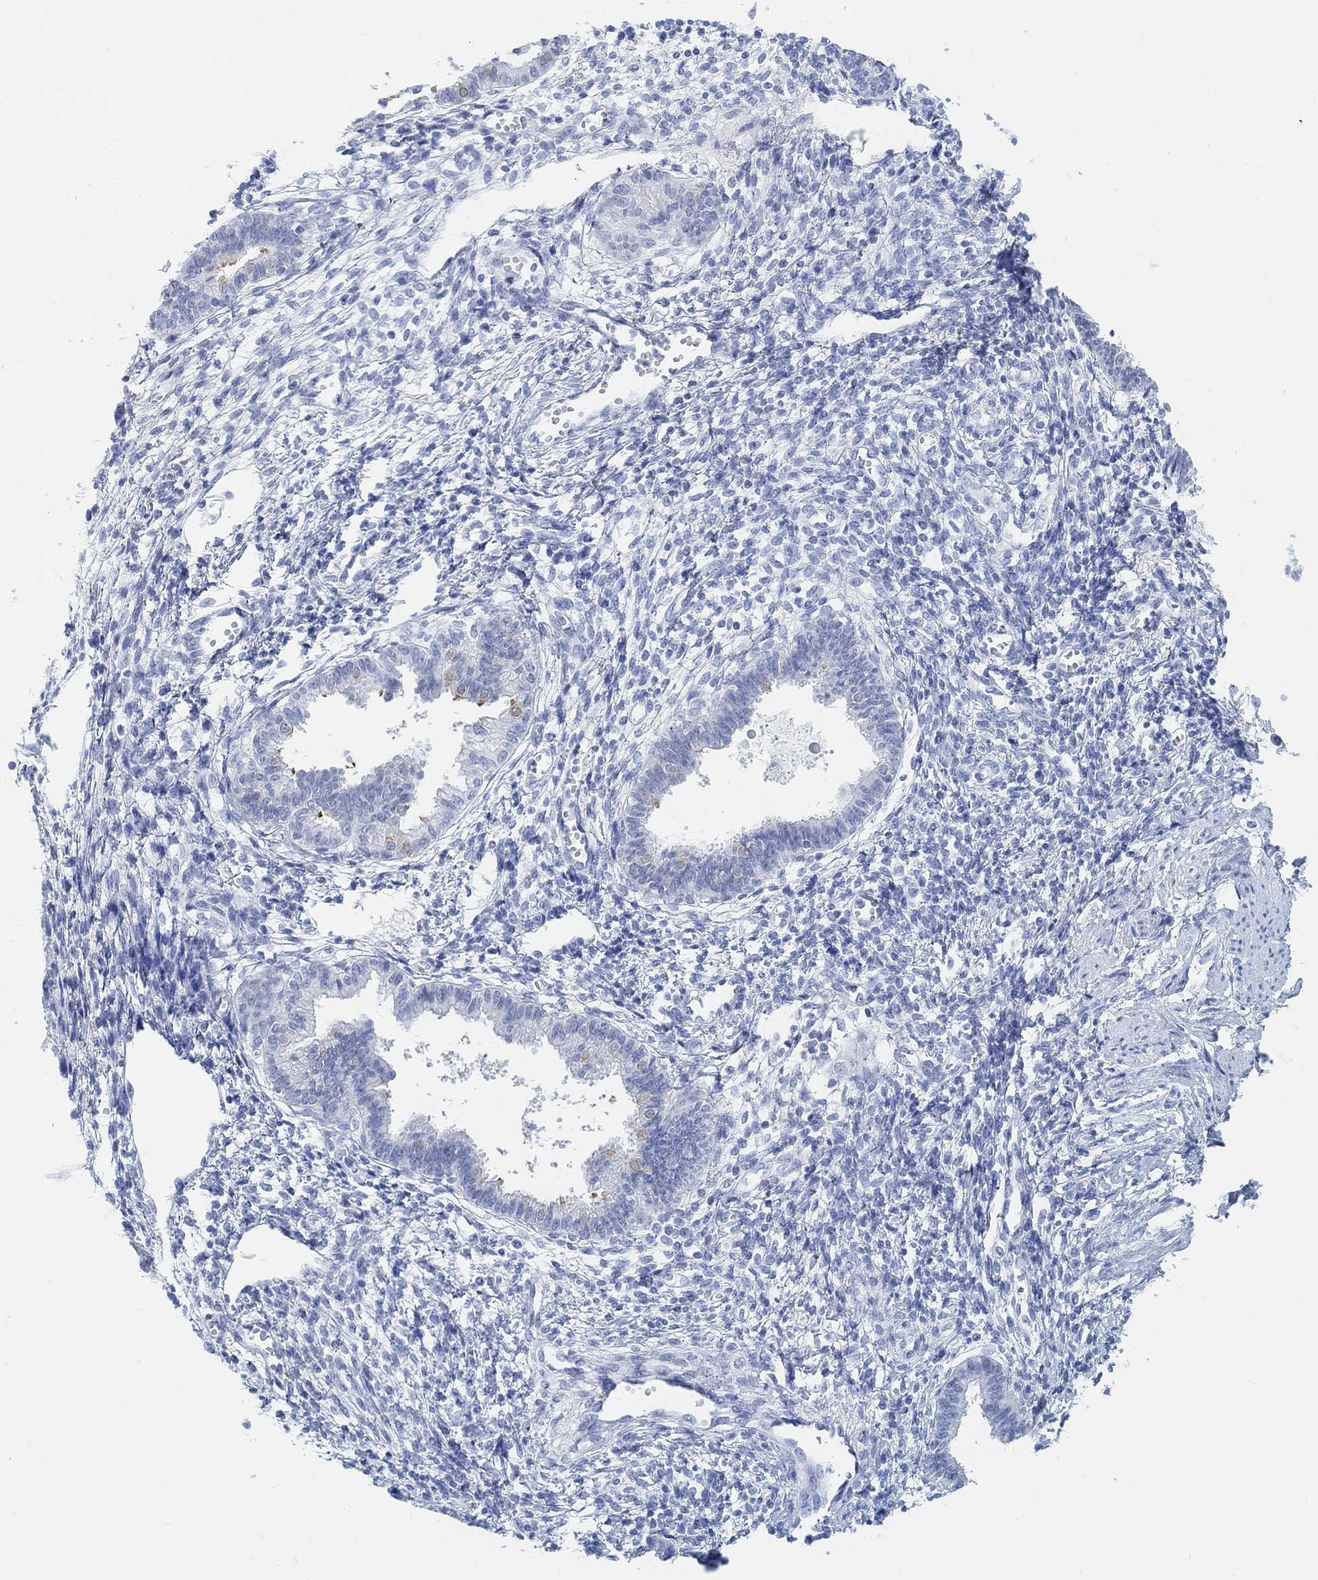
{"staining": {"intensity": "negative", "quantity": "none", "location": "none"}, "tissue": "endometrium", "cell_type": "Cells in endometrial stroma", "image_type": "normal", "snomed": [{"axis": "morphology", "description": "Normal tissue, NOS"}, {"axis": "topography", "description": "Cervix"}, {"axis": "topography", "description": "Endometrium"}], "caption": "DAB (3,3'-diaminobenzidine) immunohistochemical staining of normal endometrium demonstrates no significant positivity in cells in endometrial stroma.", "gene": "ENO4", "patient": {"sex": "female", "age": 37}}